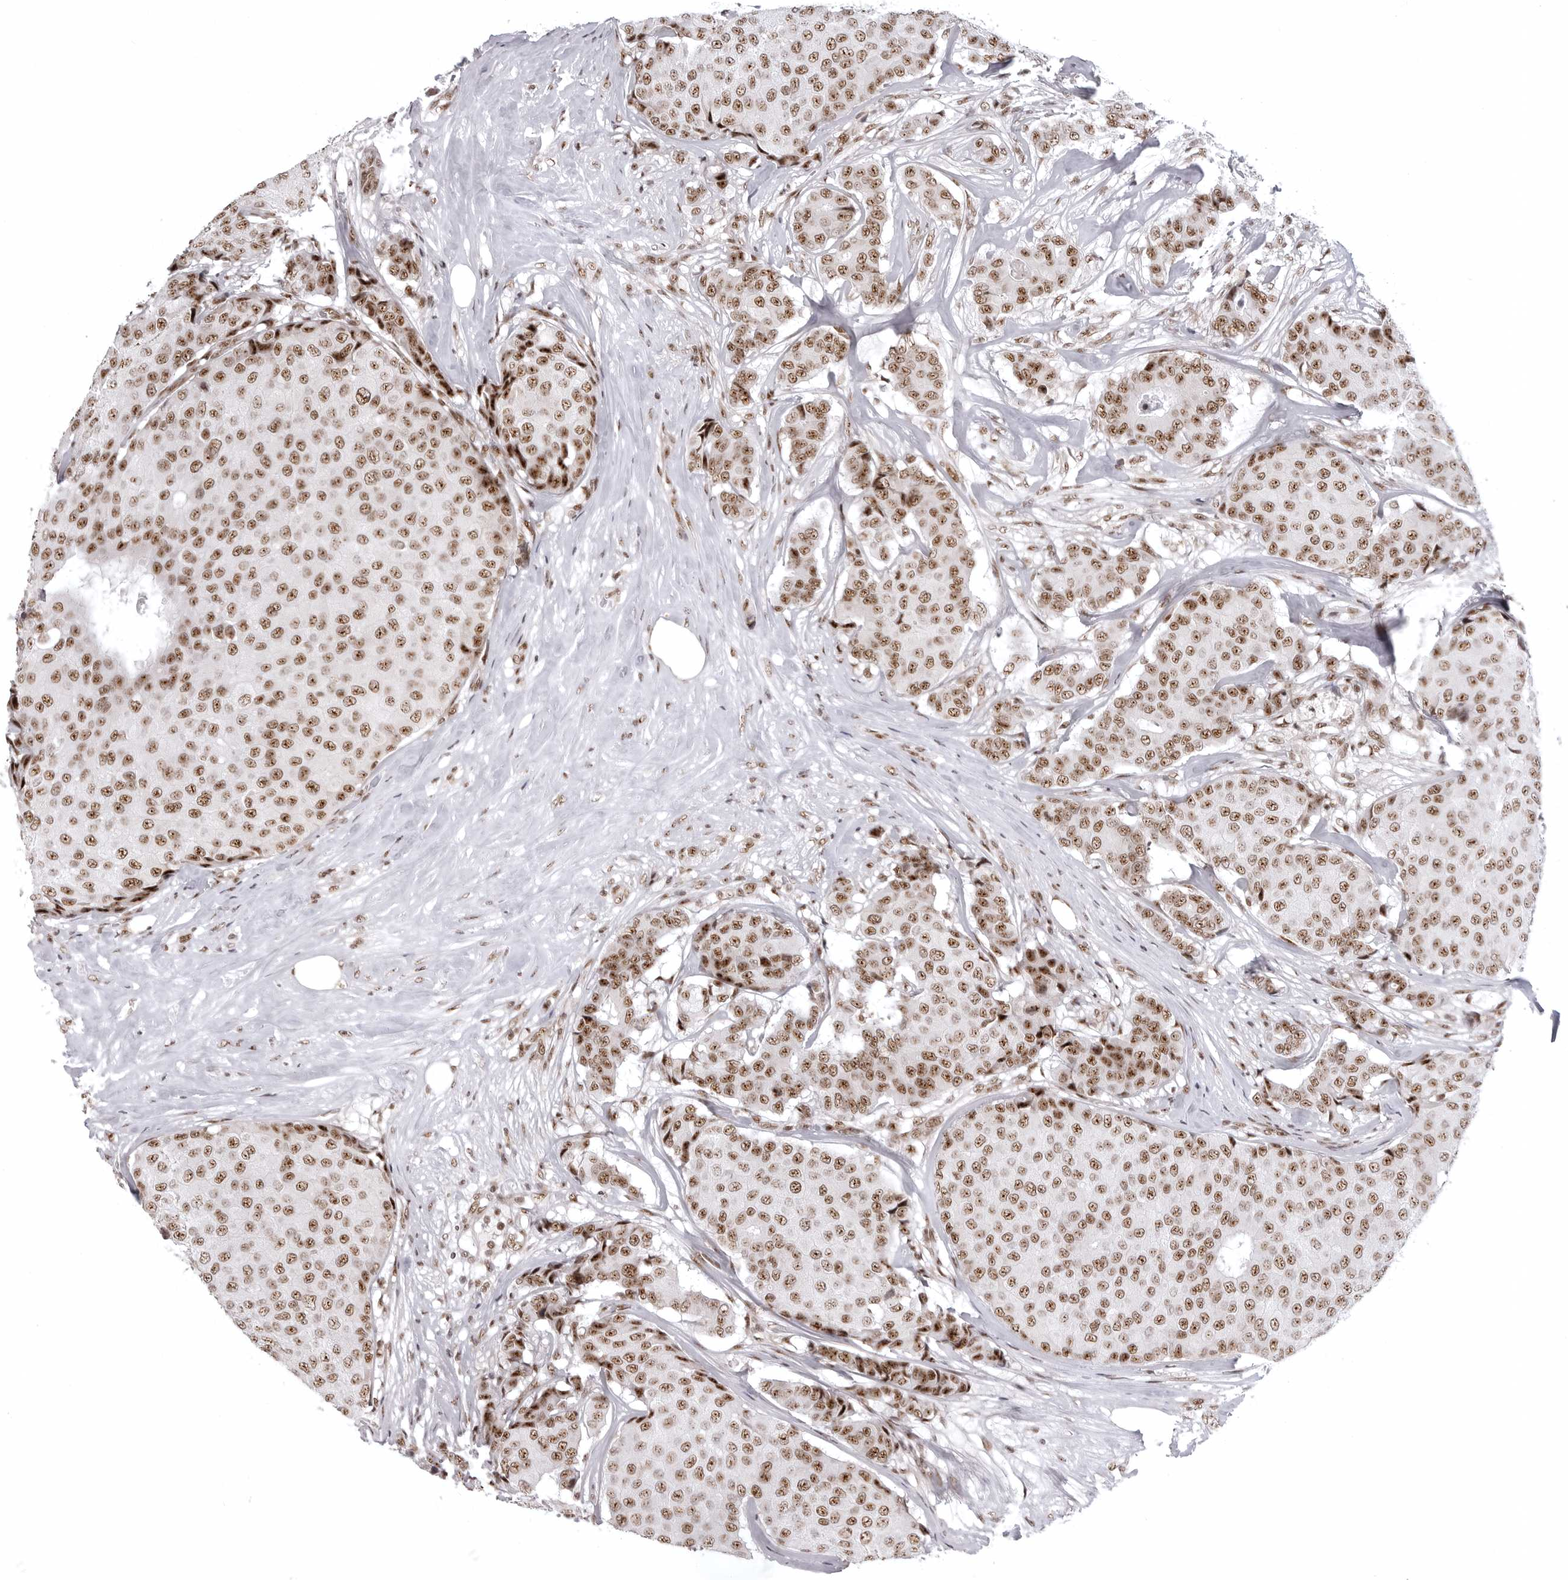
{"staining": {"intensity": "moderate", "quantity": ">75%", "location": "nuclear"}, "tissue": "breast cancer", "cell_type": "Tumor cells", "image_type": "cancer", "snomed": [{"axis": "morphology", "description": "Duct carcinoma"}, {"axis": "topography", "description": "Breast"}], "caption": "Immunohistochemistry micrograph of neoplastic tissue: infiltrating ductal carcinoma (breast) stained using IHC shows medium levels of moderate protein expression localized specifically in the nuclear of tumor cells, appearing as a nuclear brown color.", "gene": "WRAP53", "patient": {"sex": "female", "age": 75}}